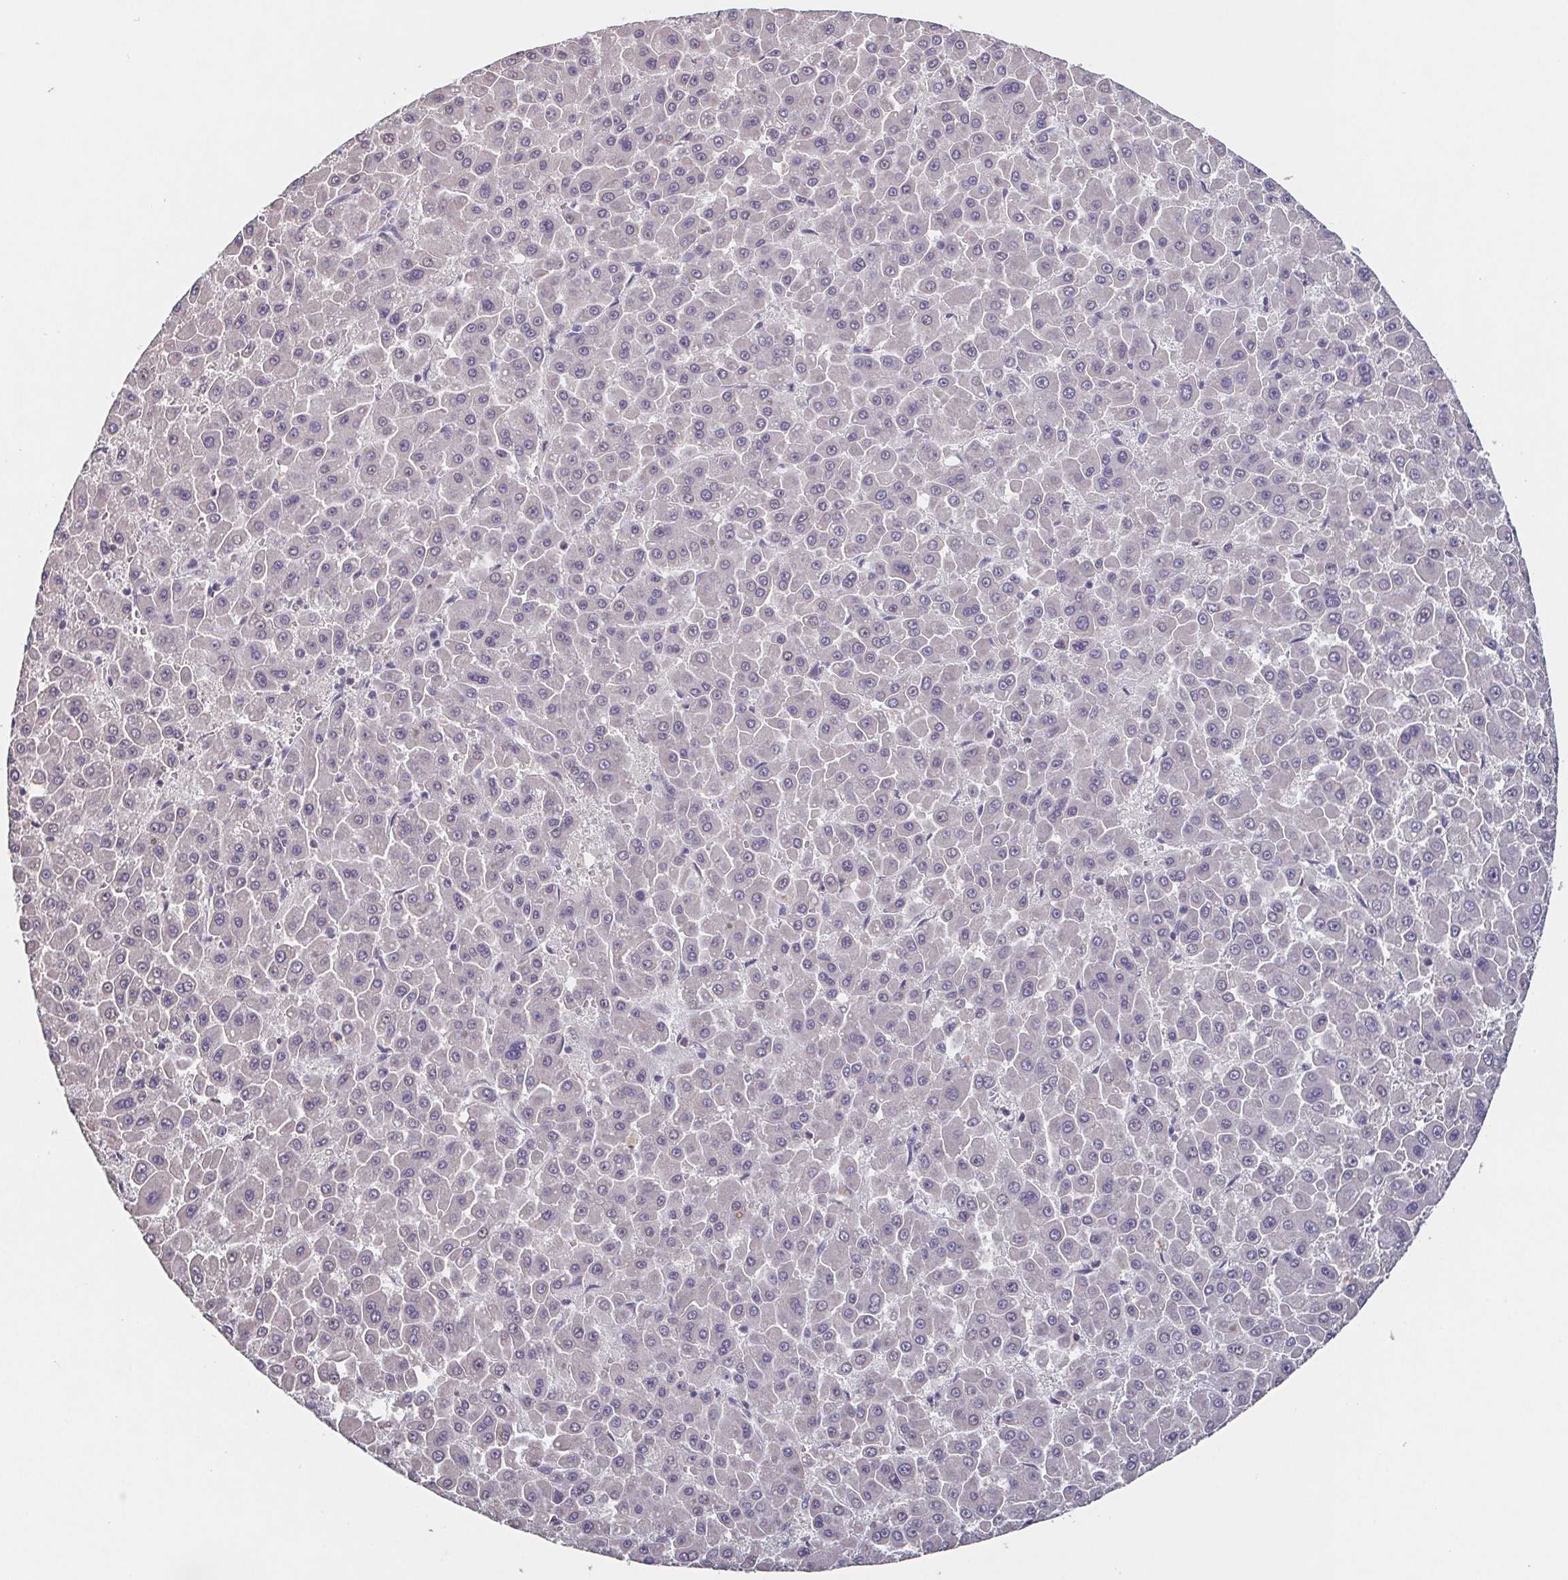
{"staining": {"intensity": "negative", "quantity": "none", "location": "none"}, "tissue": "liver cancer", "cell_type": "Tumor cells", "image_type": "cancer", "snomed": [{"axis": "morphology", "description": "Carcinoma, Hepatocellular, NOS"}, {"axis": "topography", "description": "Liver"}], "caption": "Immunohistochemistry photomicrograph of liver cancer (hepatocellular carcinoma) stained for a protein (brown), which reveals no staining in tumor cells.", "gene": "GHRL", "patient": {"sex": "male", "age": 78}}